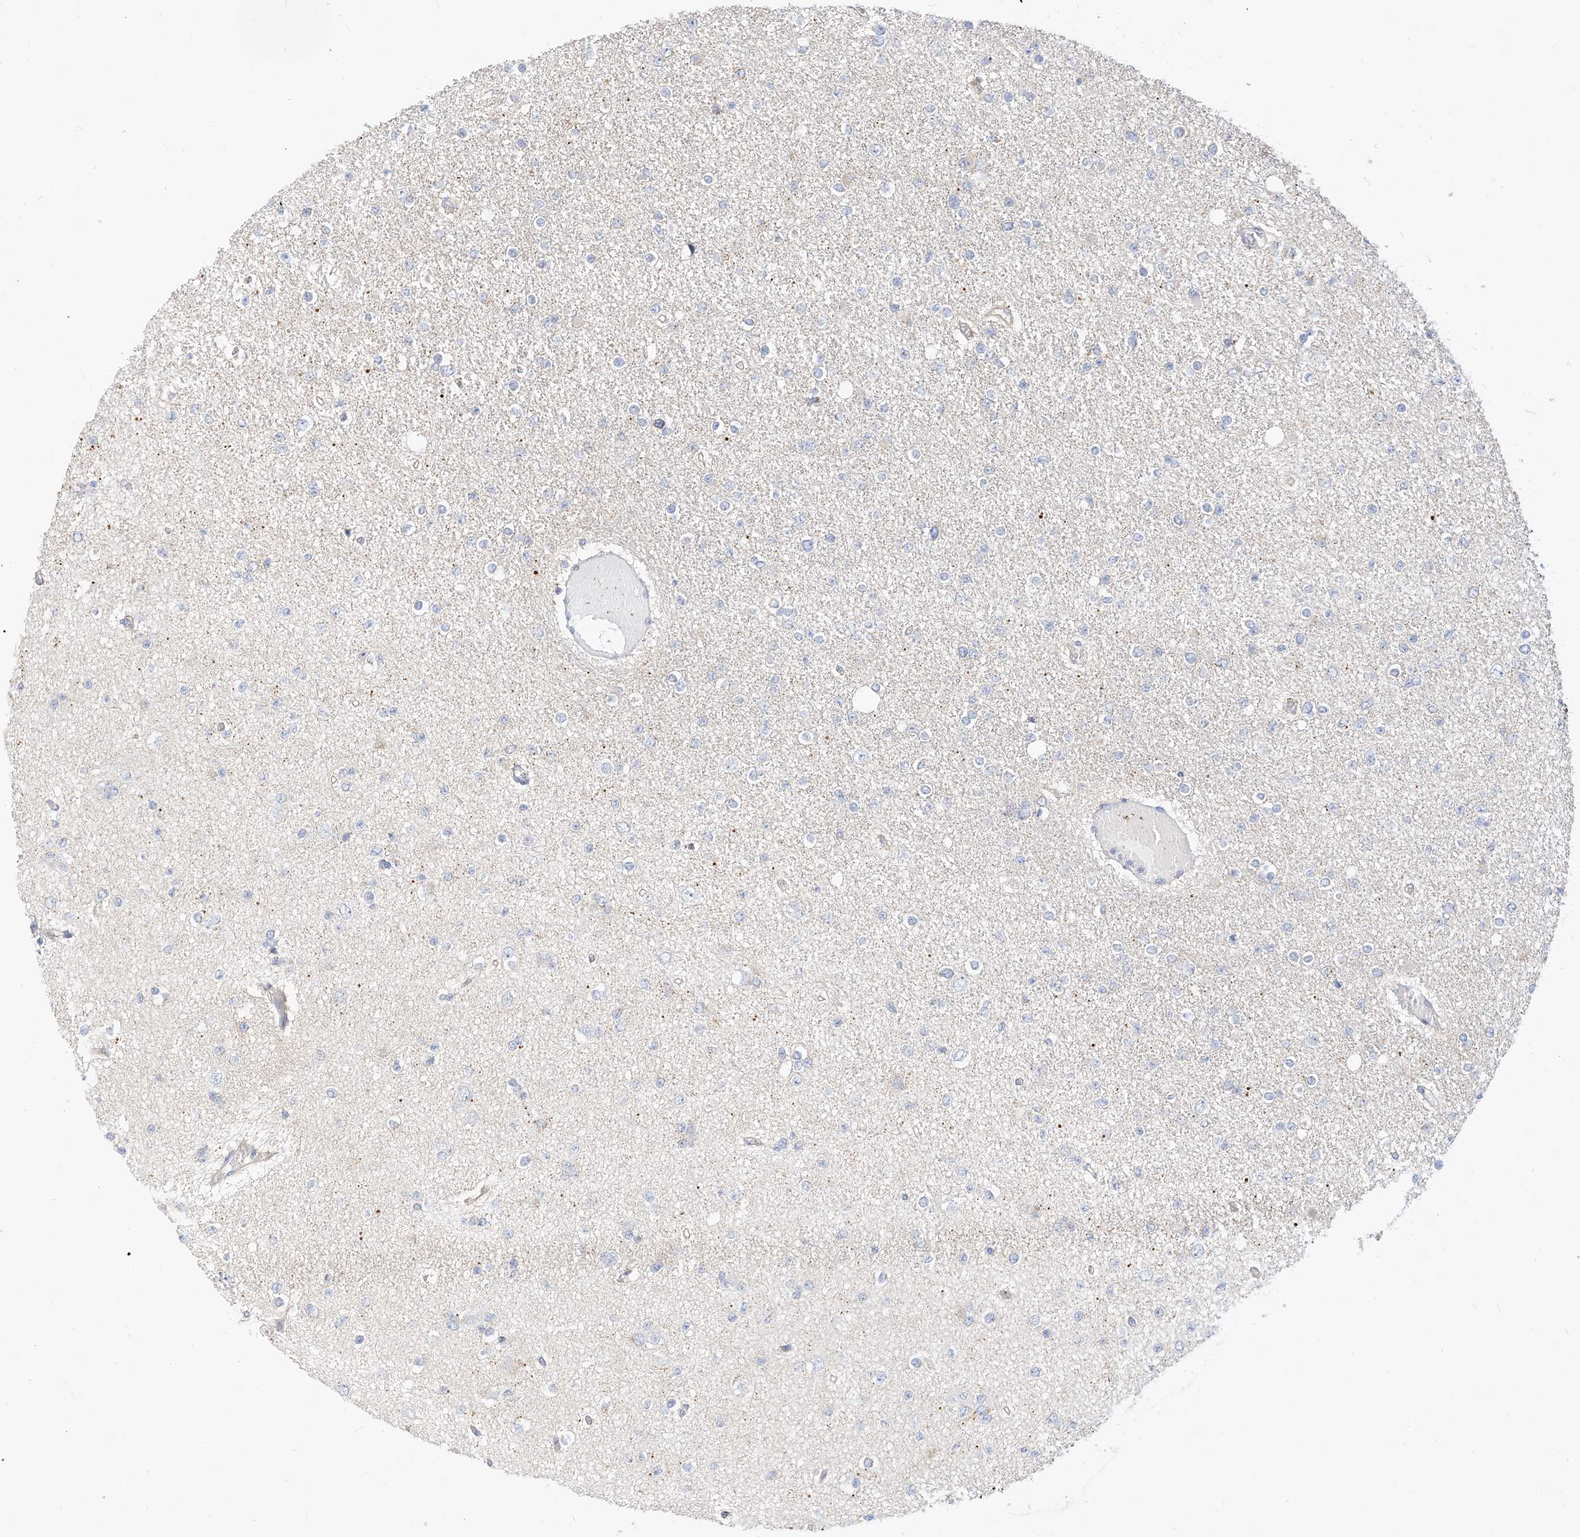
{"staining": {"intensity": "negative", "quantity": "none", "location": "none"}, "tissue": "glioma", "cell_type": "Tumor cells", "image_type": "cancer", "snomed": [{"axis": "morphology", "description": "Glioma, malignant, Low grade"}, {"axis": "topography", "description": "Brain"}], "caption": "A photomicrograph of human malignant glioma (low-grade) is negative for staining in tumor cells. The staining is performed using DAB brown chromogen with nuclei counter-stained in using hematoxylin.", "gene": "RHOH", "patient": {"sex": "female", "age": 22}}